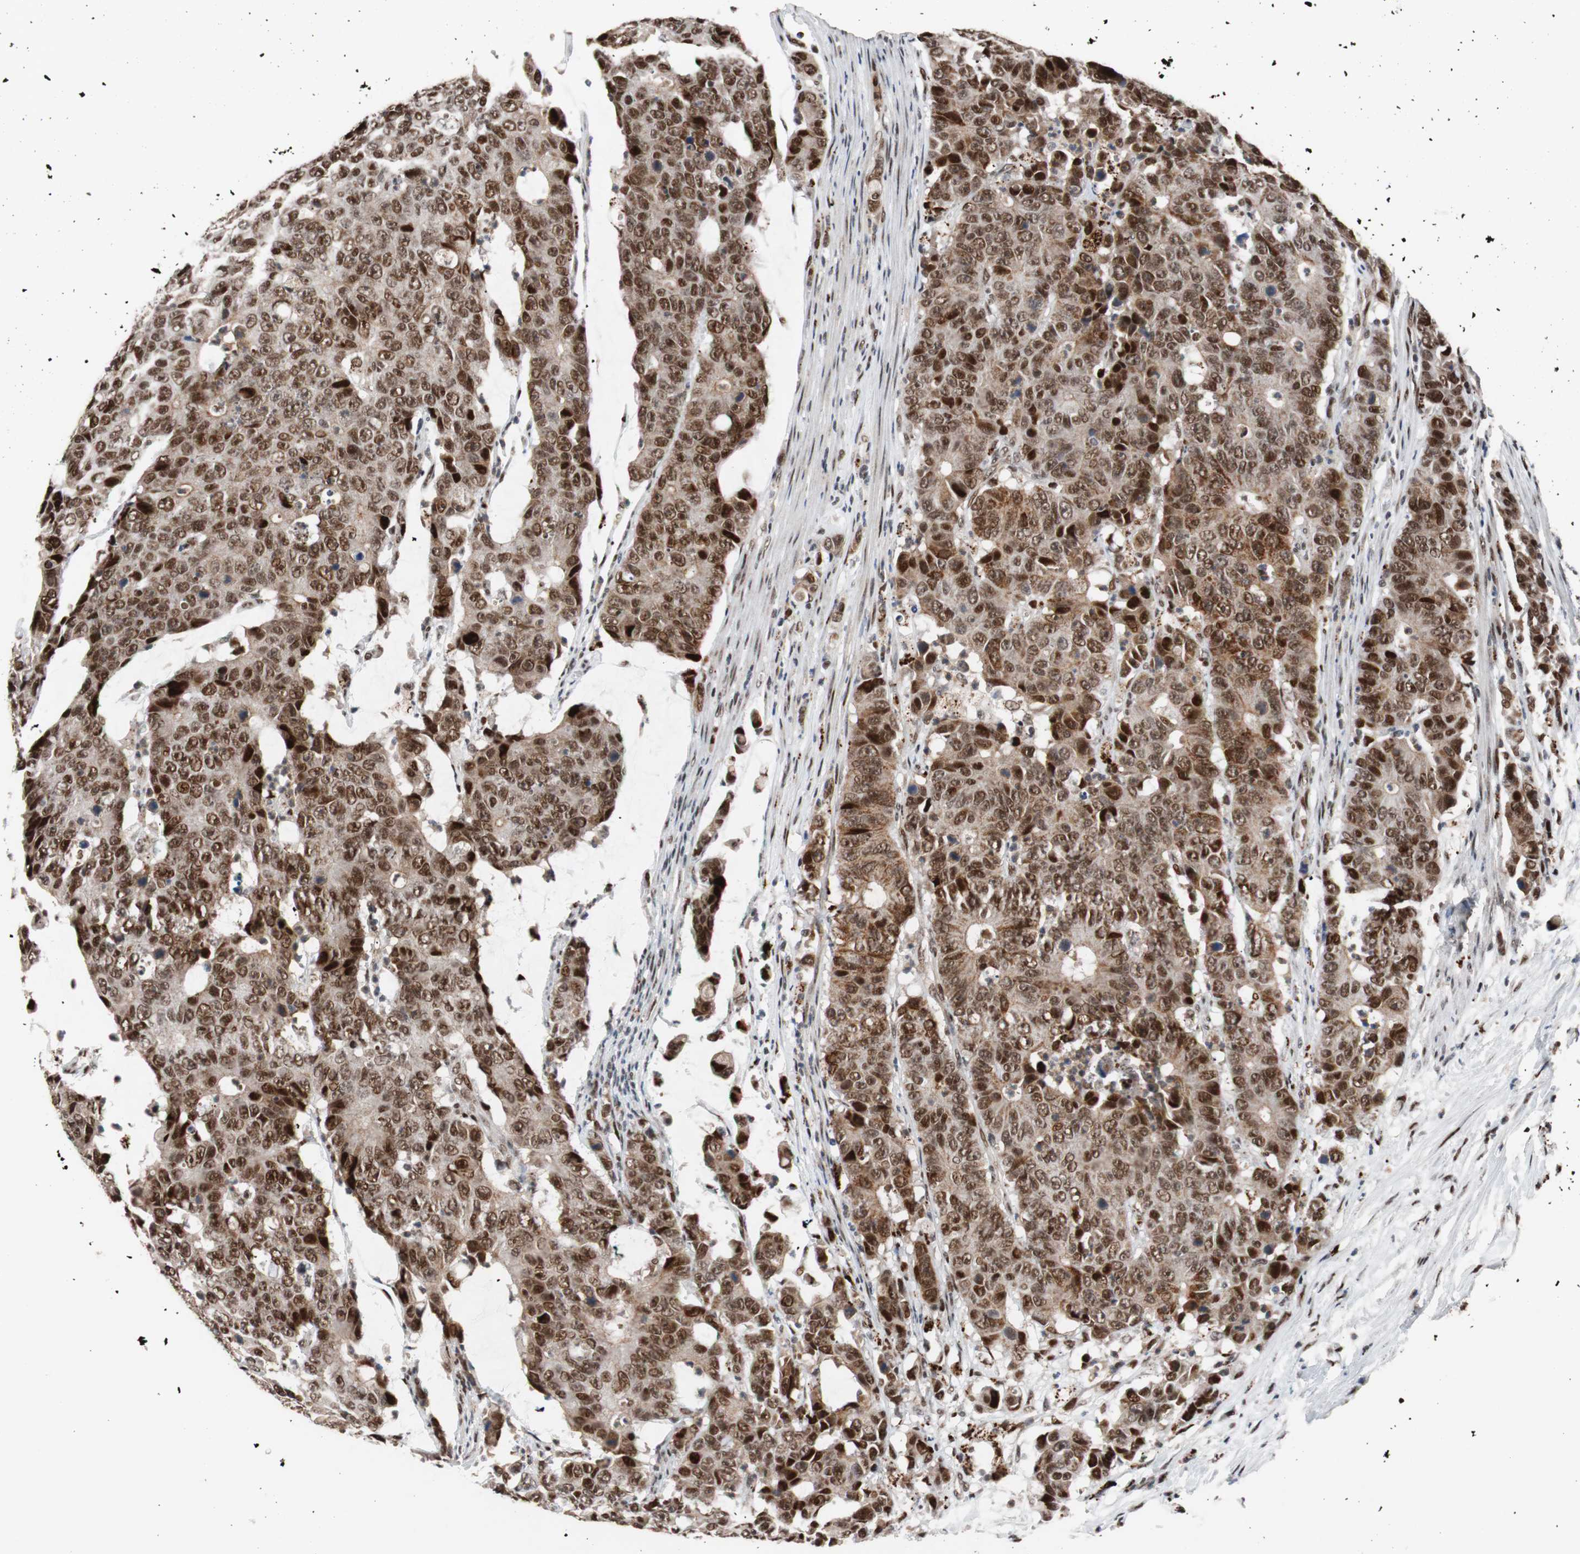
{"staining": {"intensity": "strong", "quantity": ">75%", "location": "cytoplasmic/membranous,nuclear"}, "tissue": "colorectal cancer", "cell_type": "Tumor cells", "image_type": "cancer", "snomed": [{"axis": "morphology", "description": "Adenocarcinoma, NOS"}, {"axis": "topography", "description": "Colon"}], "caption": "Protein expression analysis of colorectal cancer (adenocarcinoma) reveals strong cytoplasmic/membranous and nuclear expression in about >75% of tumor cells.", "gene": "NBL1", "patient": {"sex": "female", "age": 86}}